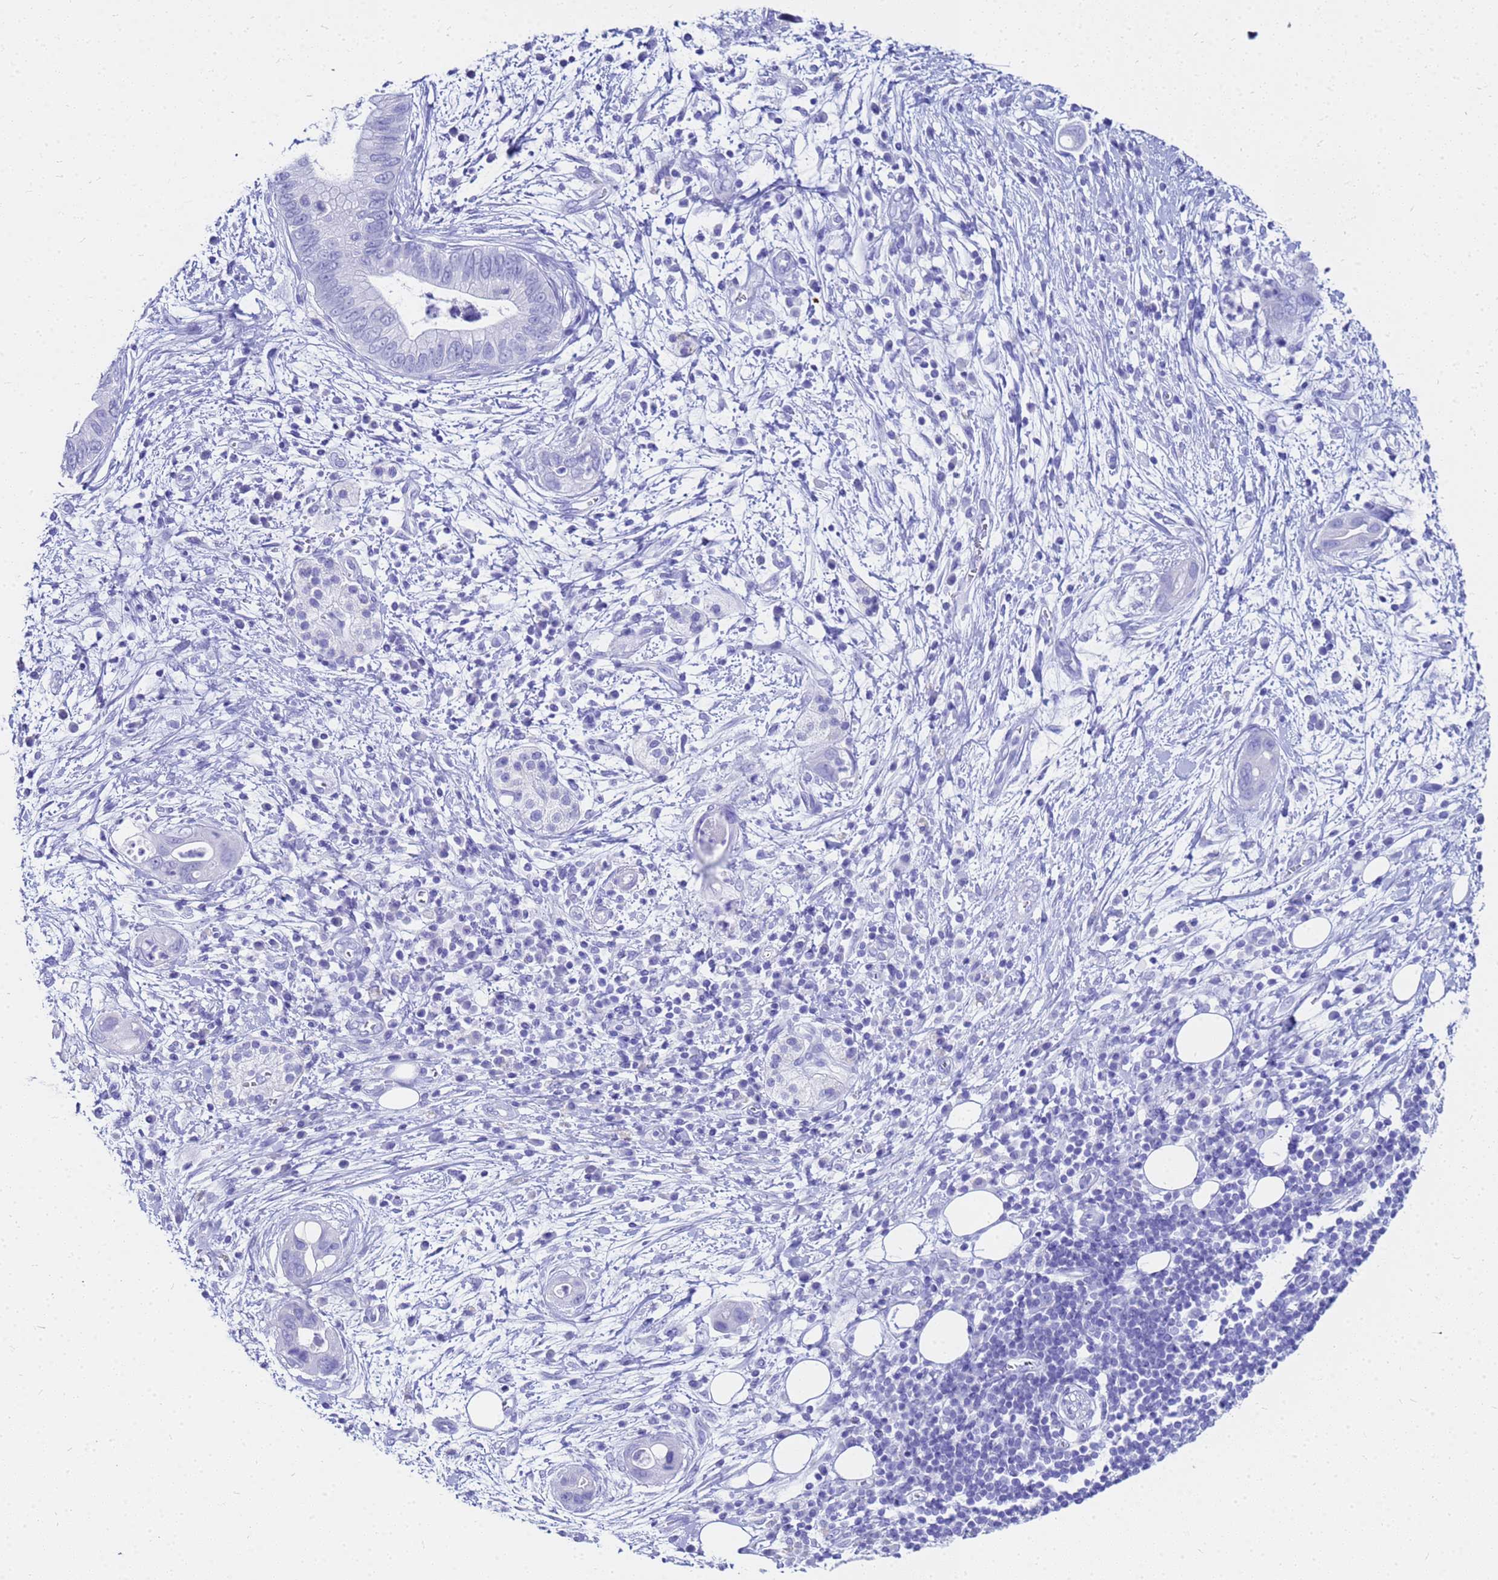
{"staining": {"intensity": "negative", "quantity": "none", "location": "none"}, "tissue": "pancreatic cancer", "cell_type": "Tumor cells", "image_type": "cancer", "snomed": [{"axis": "morphology", "description": "Adenocarcinoma, NOS"}, {"axis": "topography", "description": "Pancreas"}], "caption": "Pancreatic cancer stained for a protein using immunohistochemistry (IHC) reveals no staining tumor cells.", "gene": "CKB", "patient": {"sex": "male", "age": 75}}